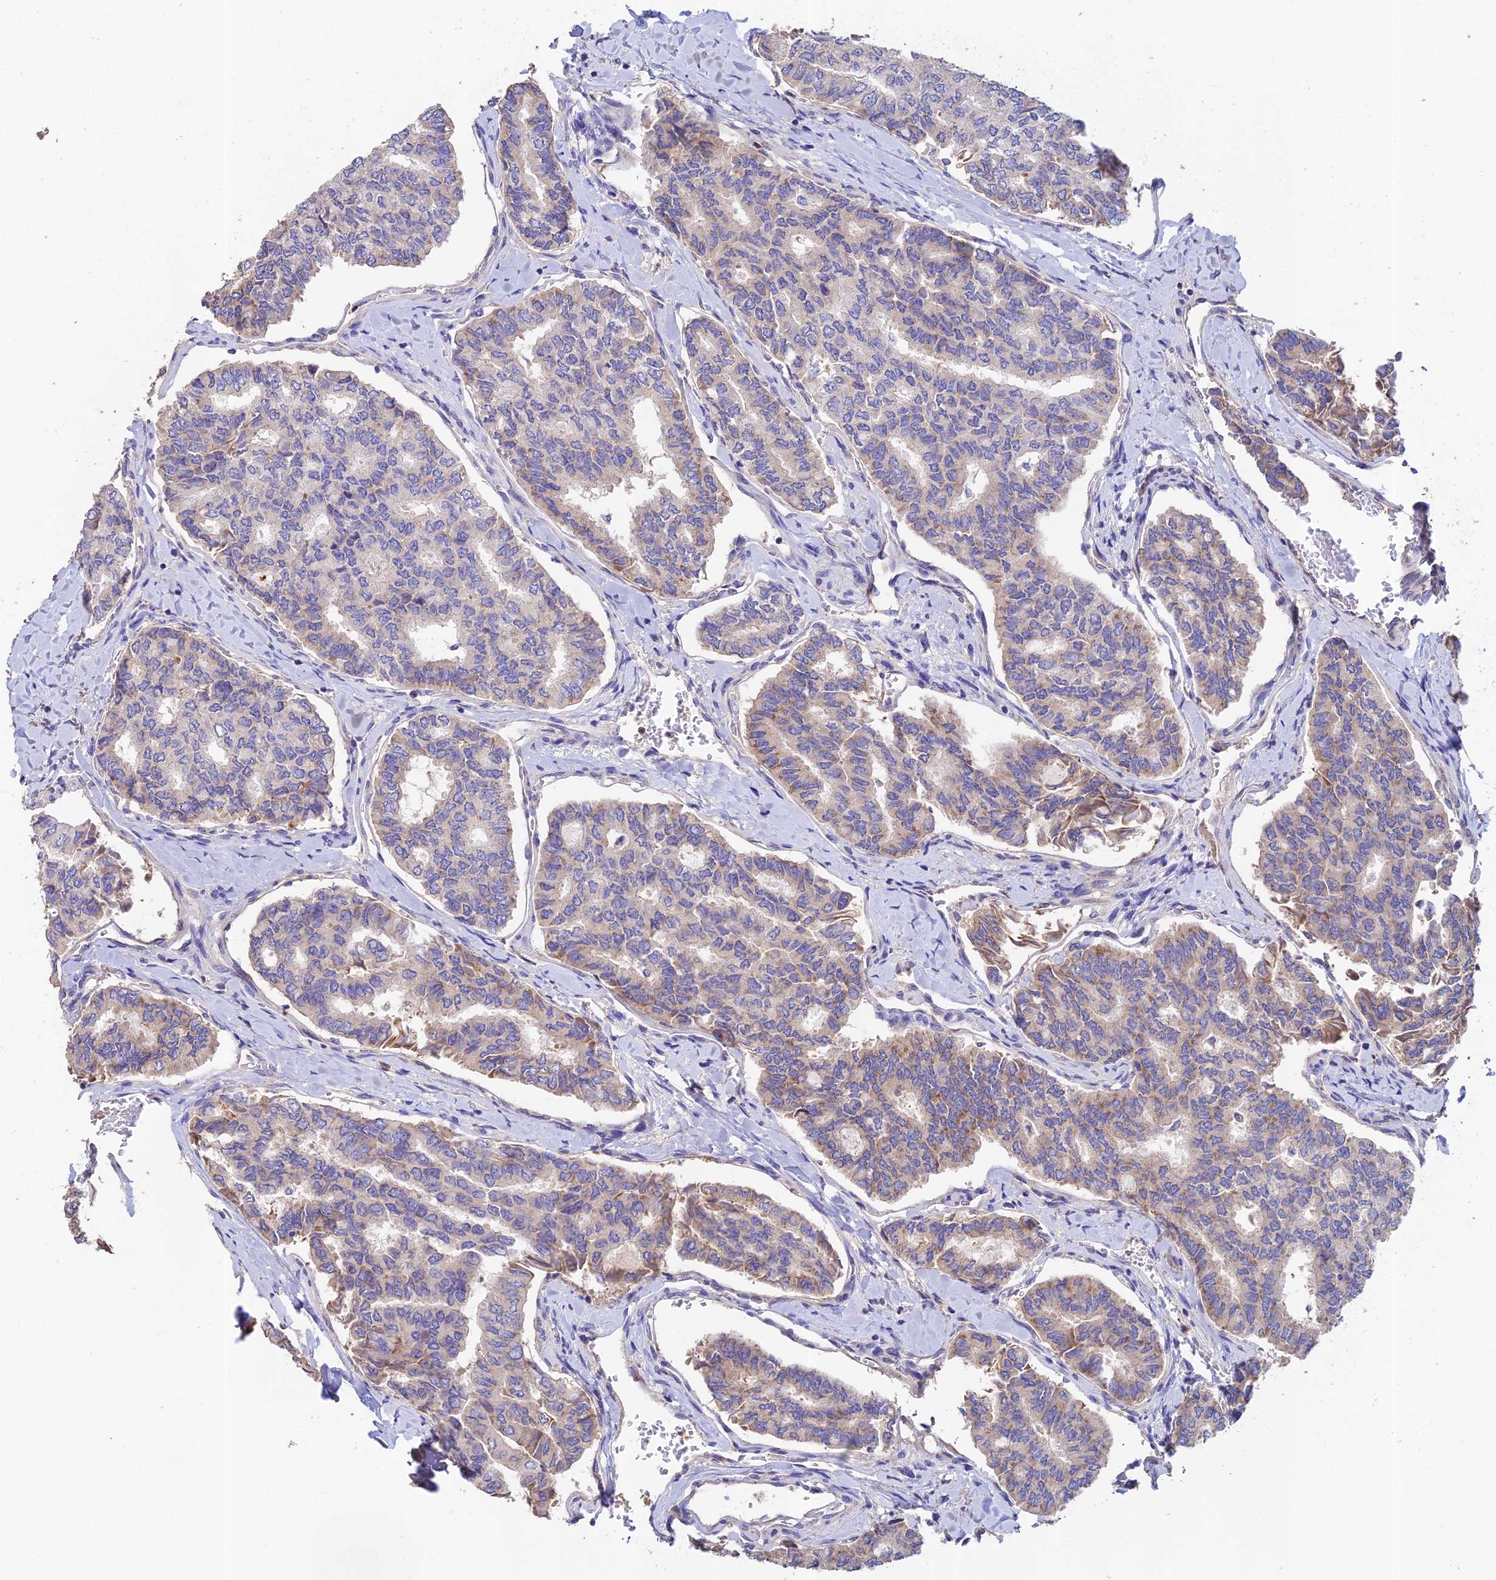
{"staining": {"intensity": "weak", "quantity": "<25%", "location": "cytoplasmic/membranous"}, "tissue": "thyroid cancer", "cell_type": "Tumor cells", "image_type": "cancer", "snomed": [{"axis": "morphology", "description": "Papillary adenocarcinoma, NOS"}, {"axis": "topography", "description": "Thyroid gland"}], "caption": "A micrograph of human papillary adenocarcinoma (thyroid) is negative for staining in tumor cells.", "gene": "EMC3", "patient": {"sex": "female", "age": 35}}